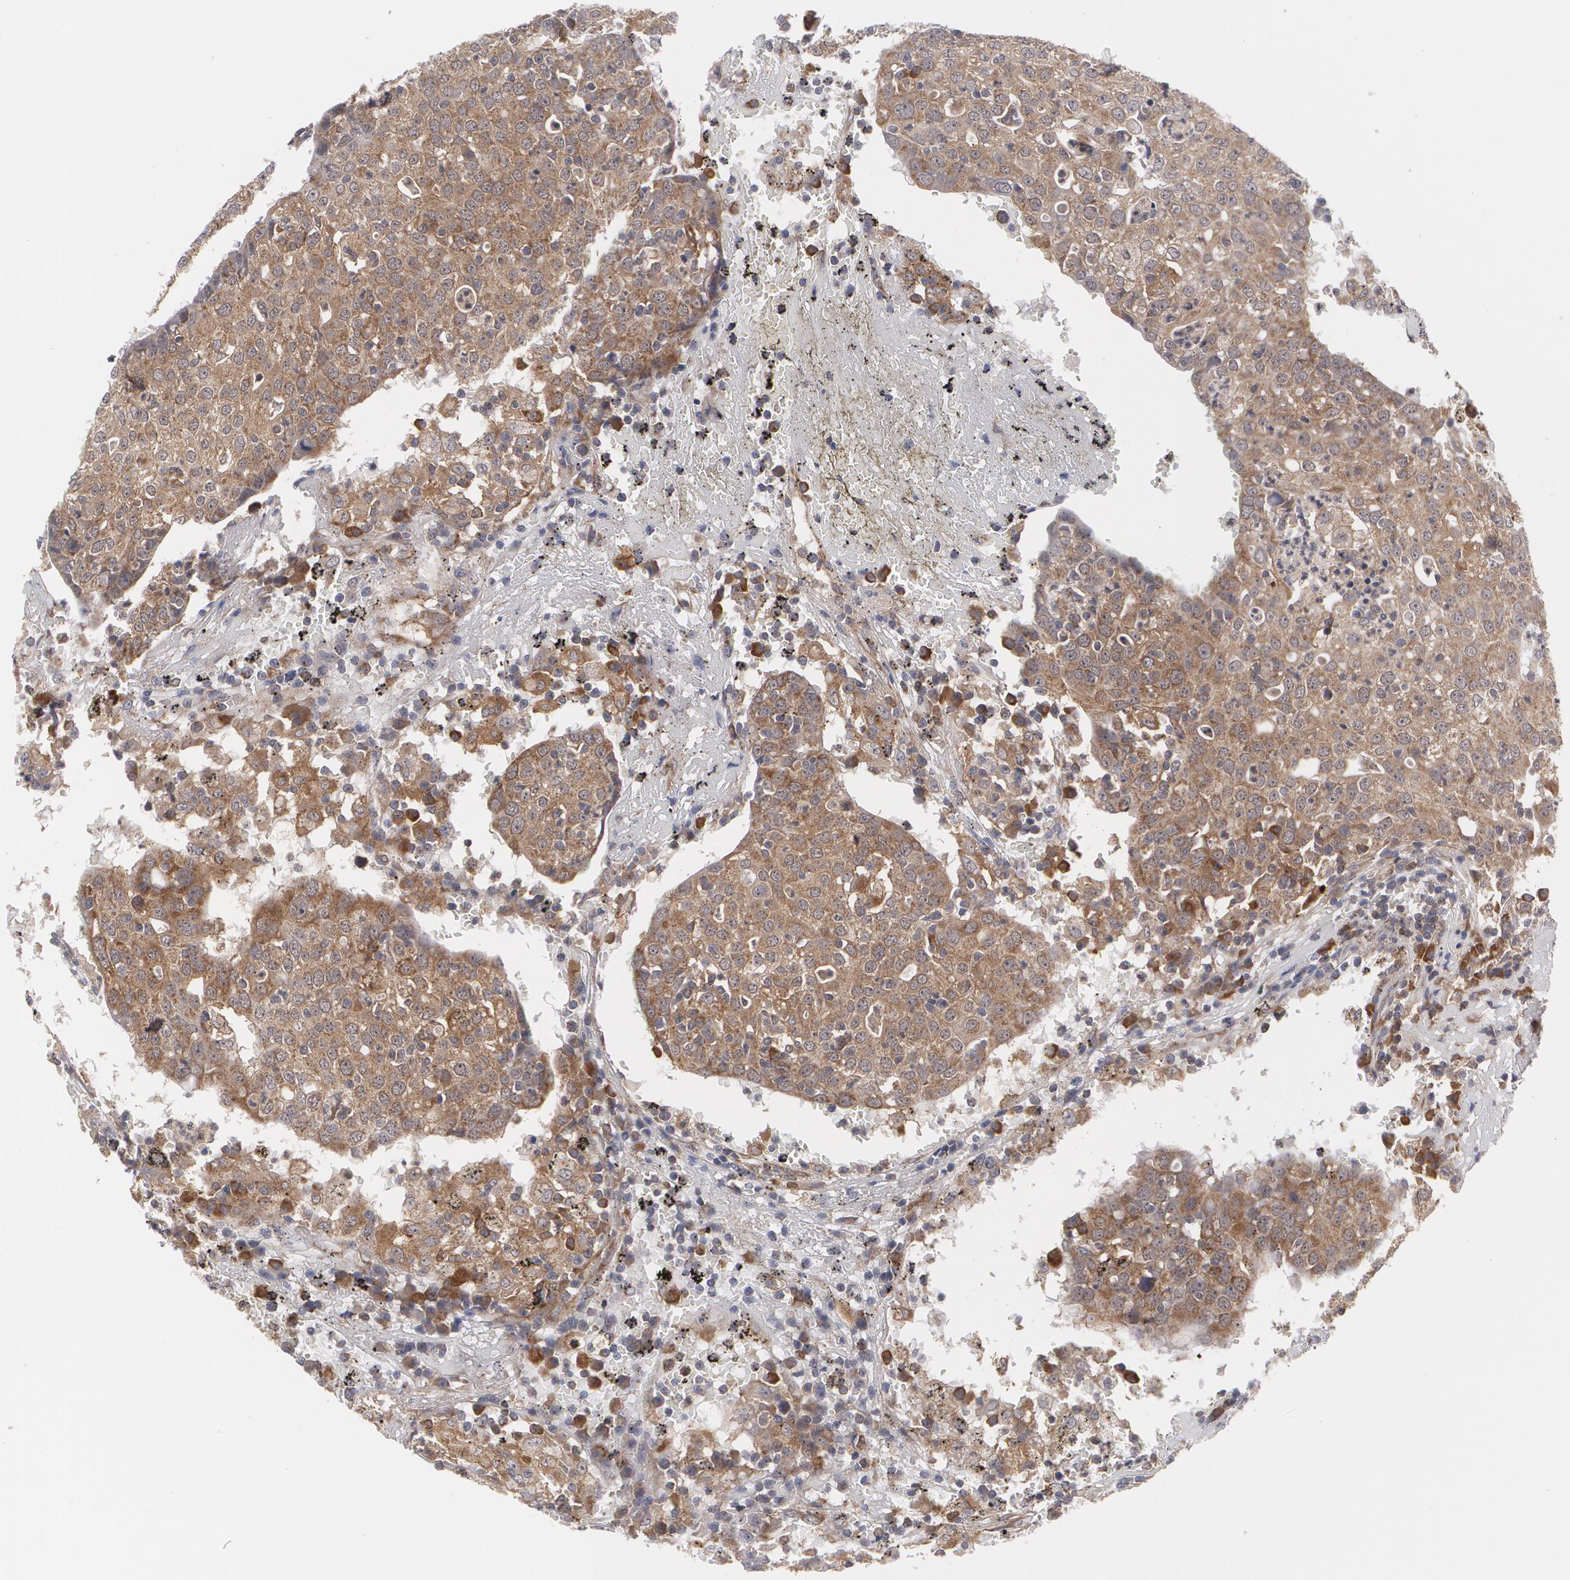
{"staining": {"intensity": "moderate", "quantity": "<25%", "location": "cytoplasmic/membranous"}, "tissue": "head and neck cancer", "cell_type": "Tumor cells", "image_type": "cancer", "snomed": [{"axis": "morphology", "description": "Adenocarcinoma, NOS"}, {"axis": "topography", "description": "Salivary gland"}, {"axis": "topography", "description": "Head-Neck"}], "caption": "Immunohistochemistry micrograph of adenocarcinoma (head and neck) stained for a protein (brown), which displays low levels of moderate cytoplasmic/membranous positivity in approximately <25% of tumor cells.", "gene": "BMP6", "patient": {"sex": "female", "age": 65}}